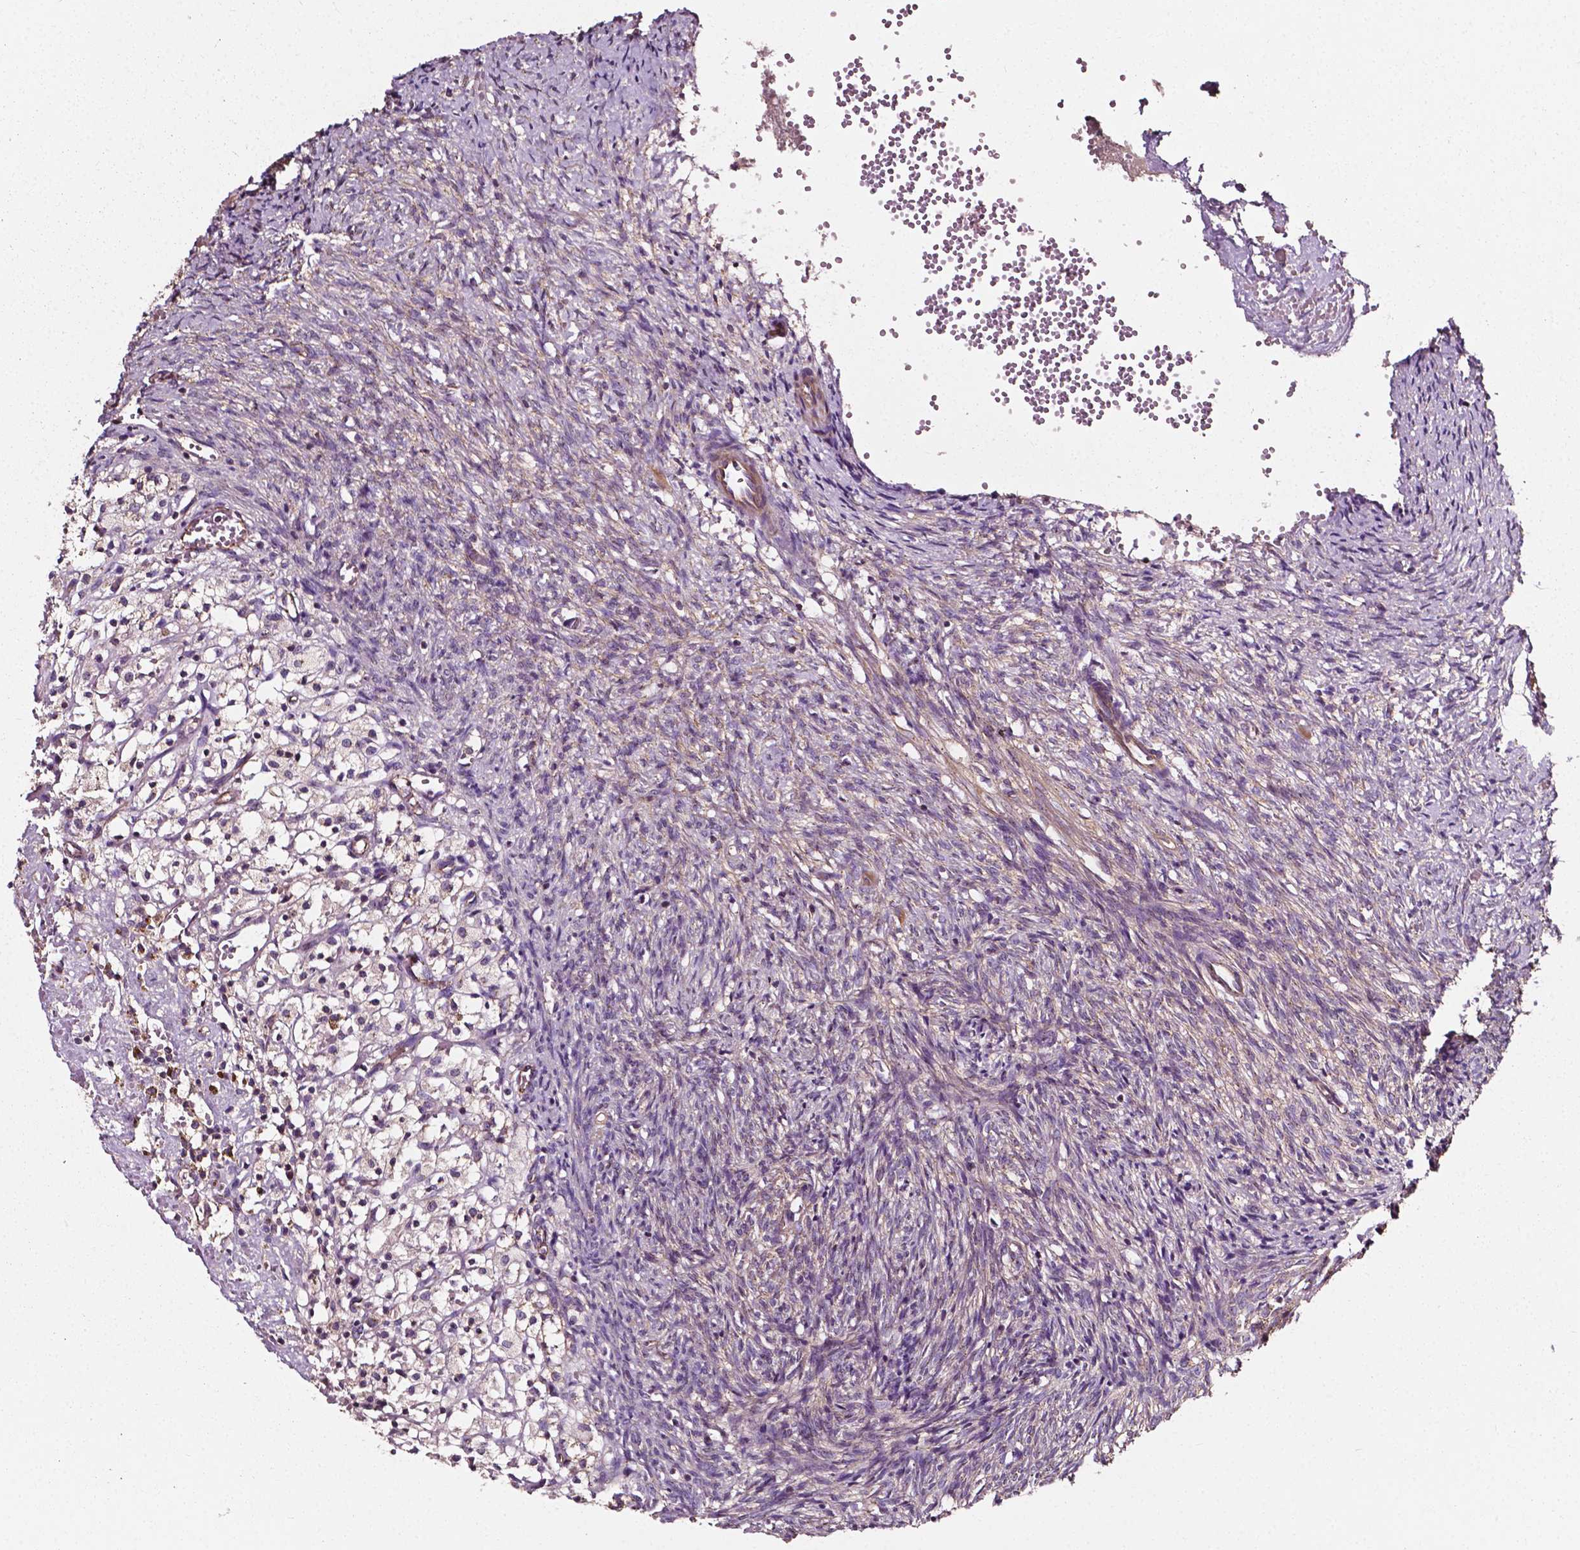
{"staining": {"intensity": "weak", "quantity": ">75%", "location": "cytoplasmic/membranous"}, "tissue": "ovary", "cell_type": "Follicle cells", "image_type": "normal", "snomed": [{"axis": "morphology", "description": "Normal tissue, NOS"}, {"axis": "topography", "description": "Ovary"}], "caption": "Normal ovary exhibits weak cytoplasmic/membranous positivity in about >75% of follicle cells The staining is performed using DAB brown chromogen to label protein expression. The nuclei are counter-stained blue using hematoxylin..", "gene": "ATG16L1", "patient": {"sex": "female", "age": 46}}